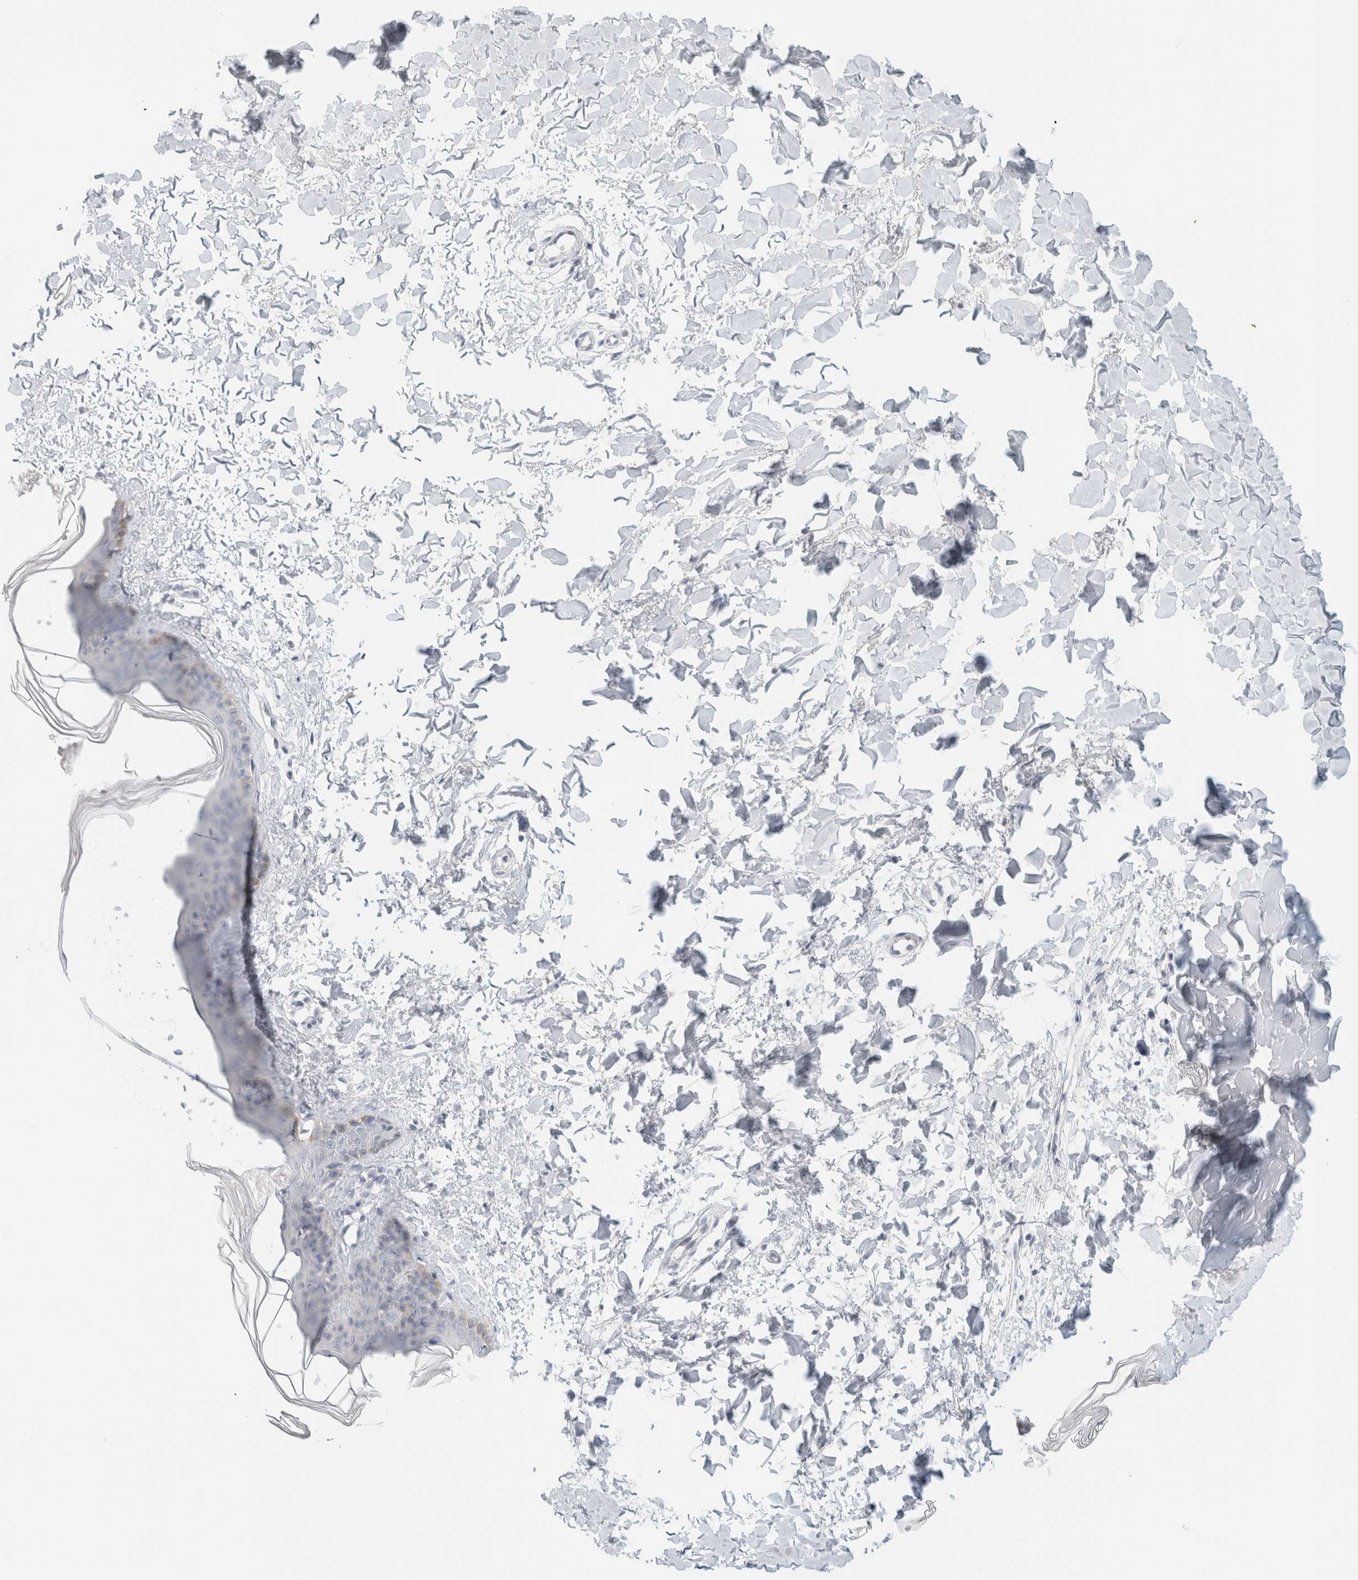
{"staining": {"intensity": "negative", "quantity": "none", "location": "none"}, "tissue": "skin", "cell_type": "Fibroblasts", "image_type": "normal", "snomed": [{"axis": "morphology", "description": "Normal tissue, NOS"}, {"axis": "topography", "description": "Skin"}], "caption": "This is an IHC micrograph of benign skin. There is no positivity in fibroblasts.", "gene": "NEFM", "patient": {"sex": "female", "age": 17}}